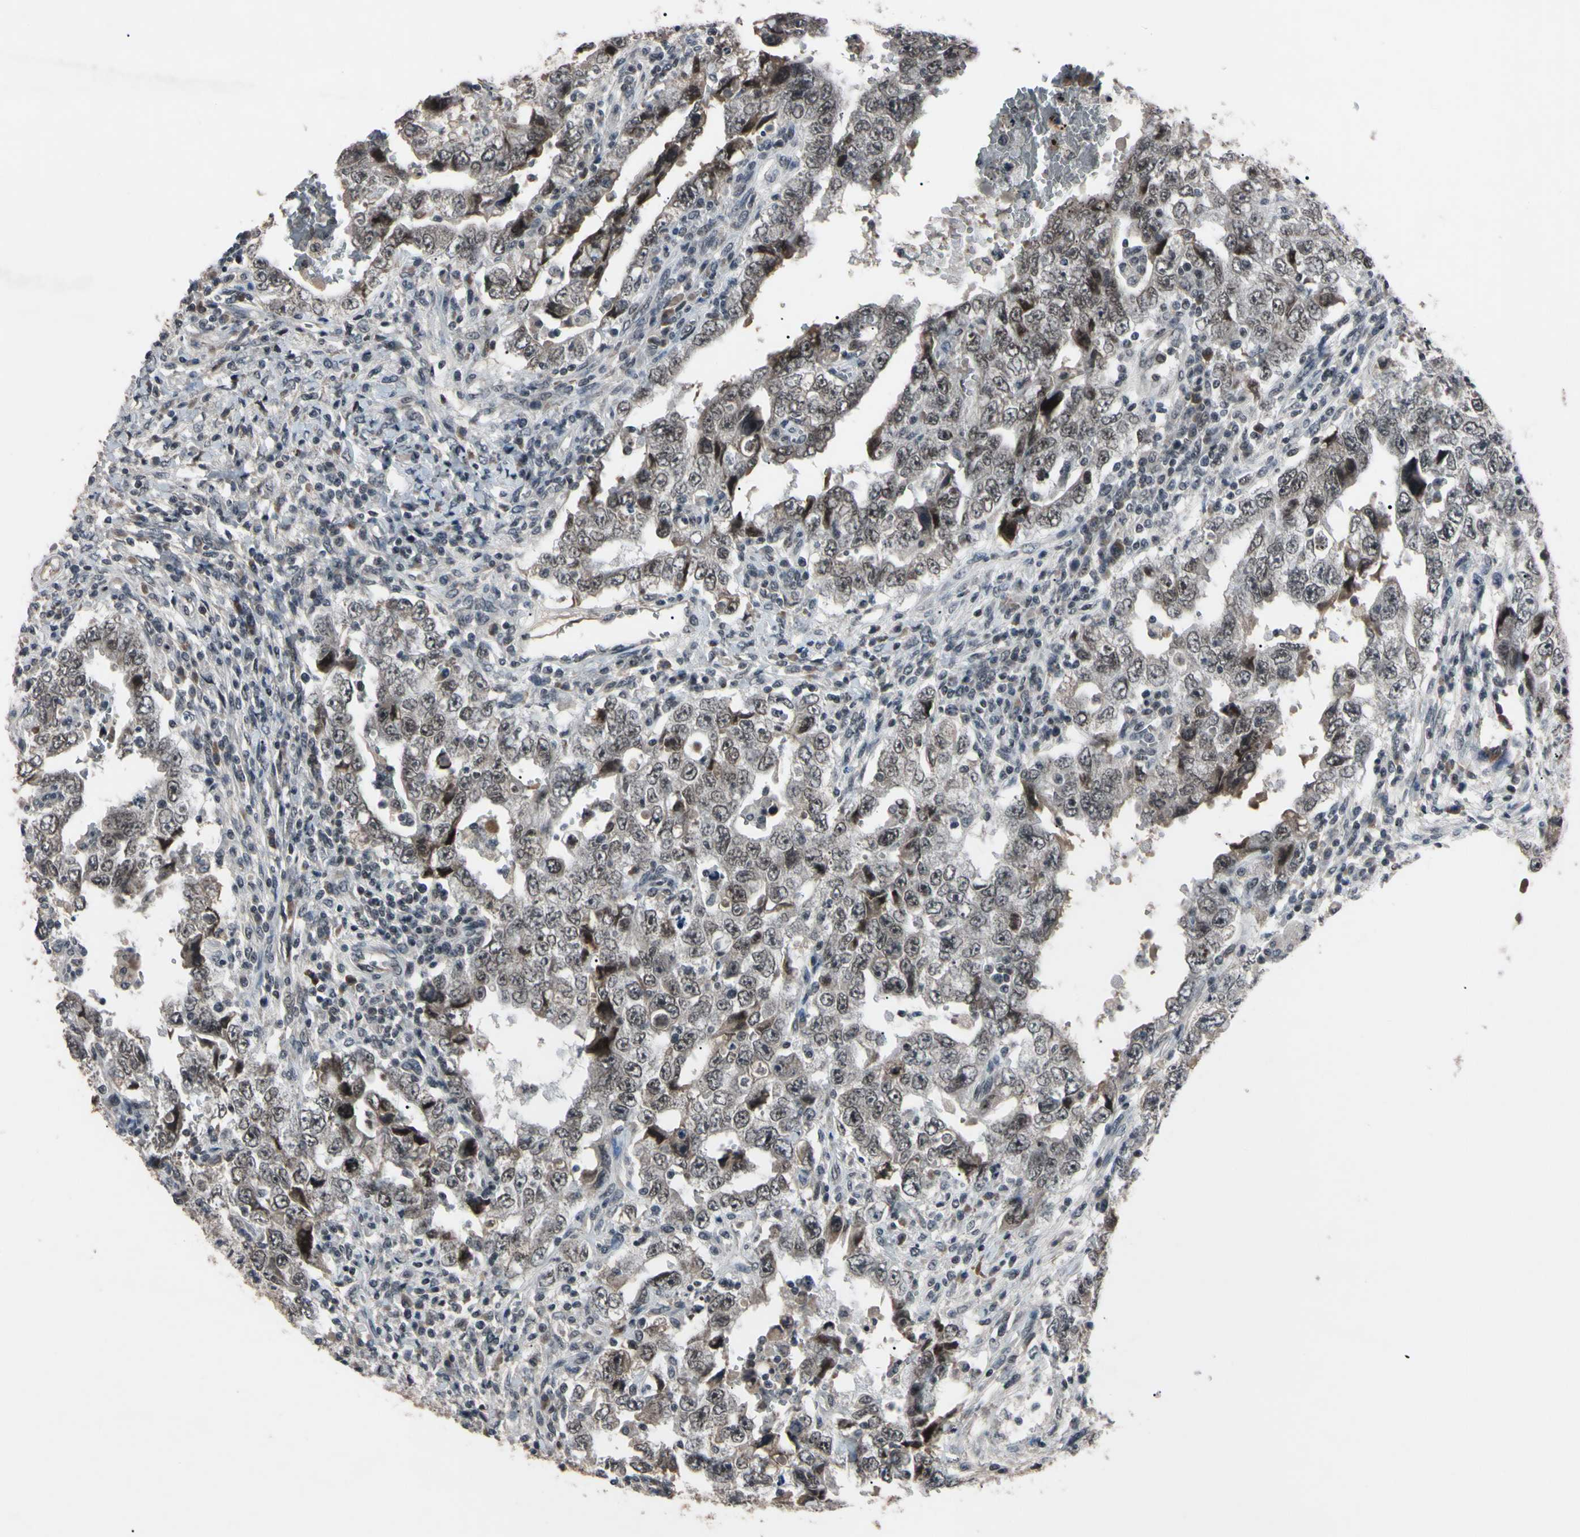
{"staining": {"intensity": "weak", "quantity": ">75%", "location": "nuclear"}, "tissue": "testis cancer", "cell_type": "Tumor cells", "image_type": "cancer", "snomed": [{"axis": "morphology", "description": "Carcinoma, Embryonal, NOS"}, {"axis": "topography", "description": "Testis"}], "caption": "IHC of human testis cancer (embryonal carcinoma) shows low levels of weak nuclear positivity in approximately >75% of tumor cells.", "gene": "YY1", "patient": {"sex": "male", "age": 26}}